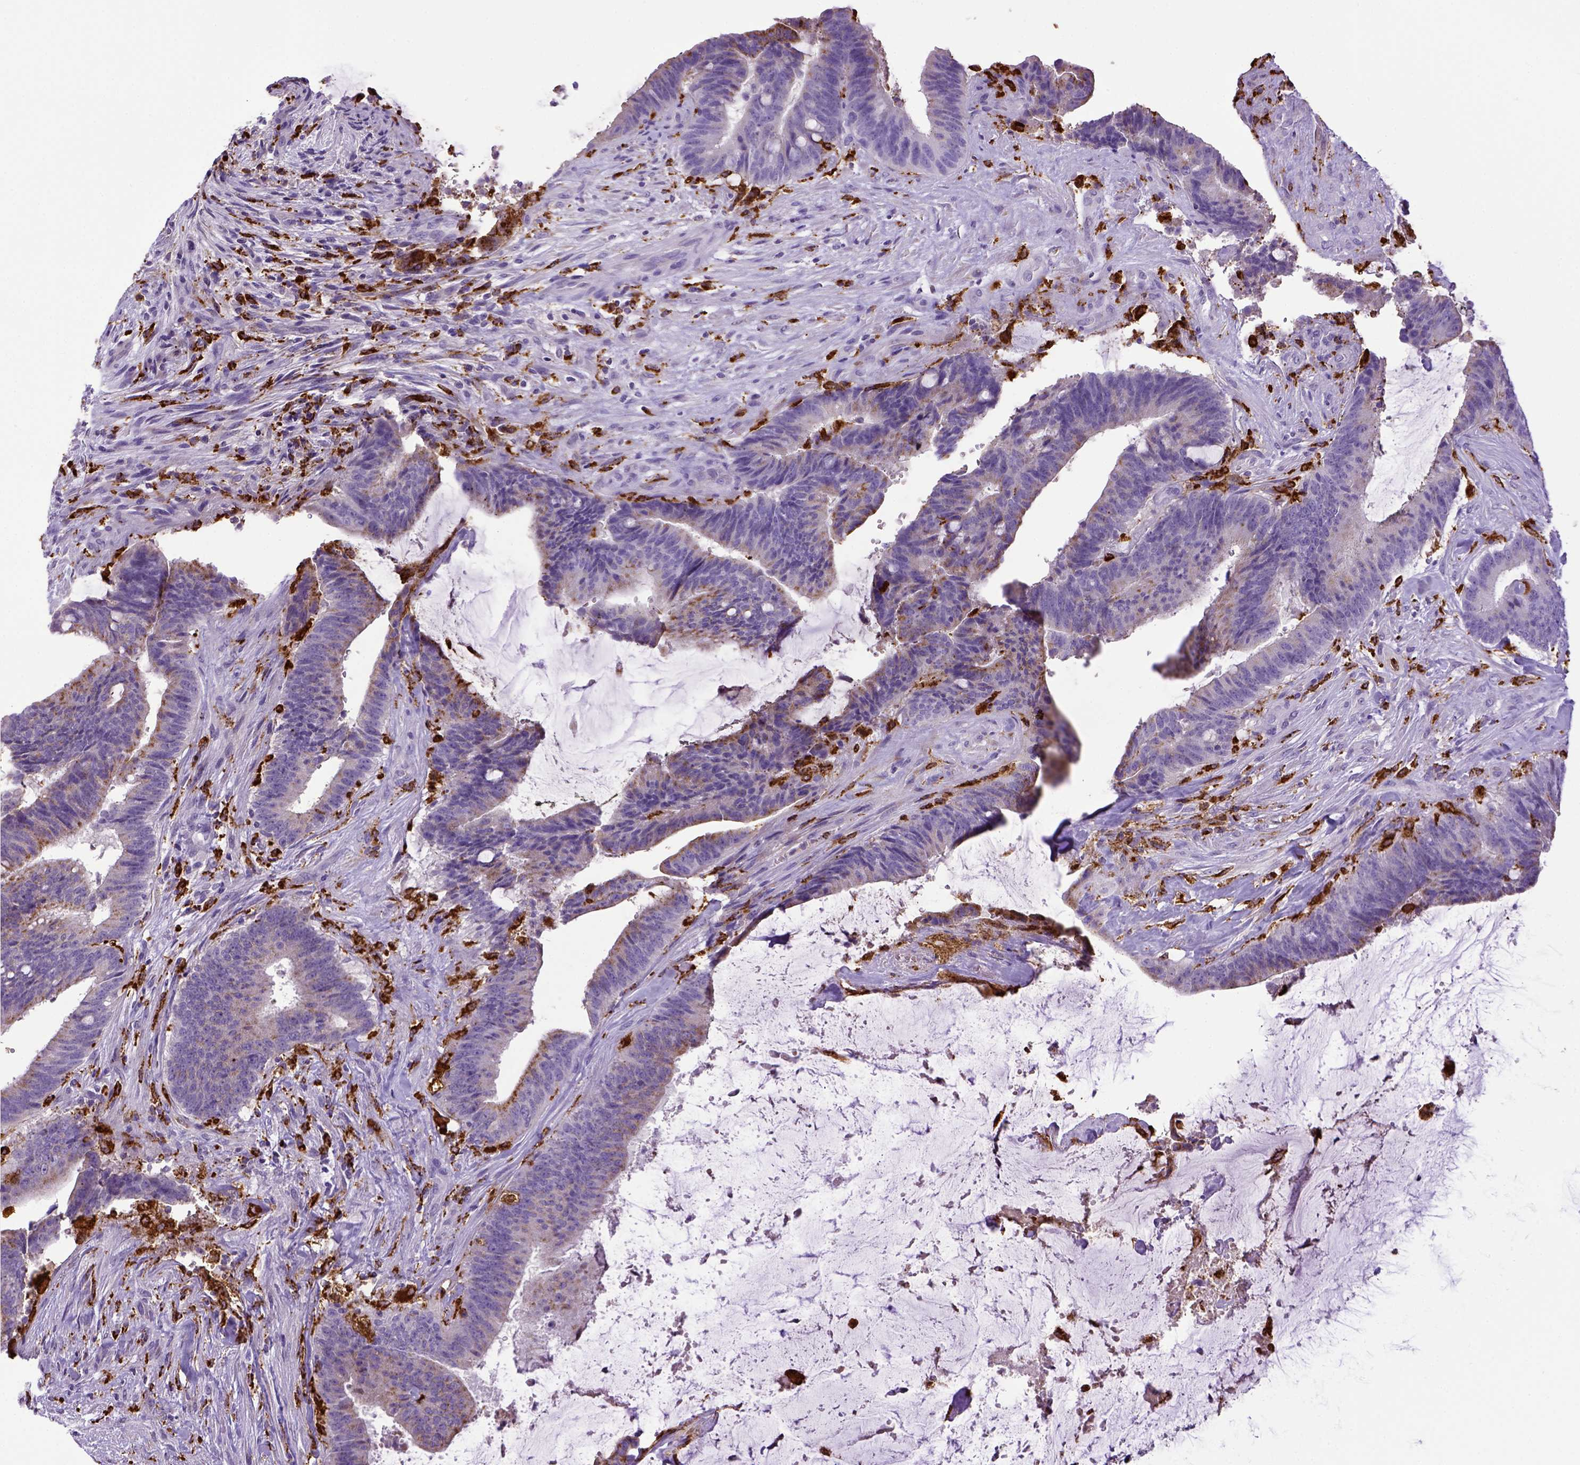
{"staining": {"intensity": "negative", "quantity": "none", "location": "none"}, "tissue": "colorectal cancer", "cell_type": "Tumor cells", "image_type": "cancer", "snomed": [{"axis": "morphology", "description": "Adenocarcinoma, NOS"}, {"axis": "topography", "description": "Colon"}], "caption": "Colorectal cancer stained for a protein using immunohistochemistry (IHC) exhibits no positivity tumor cells.", "gene": "CD68", "patient": {"sex": "female", "age": 43}}